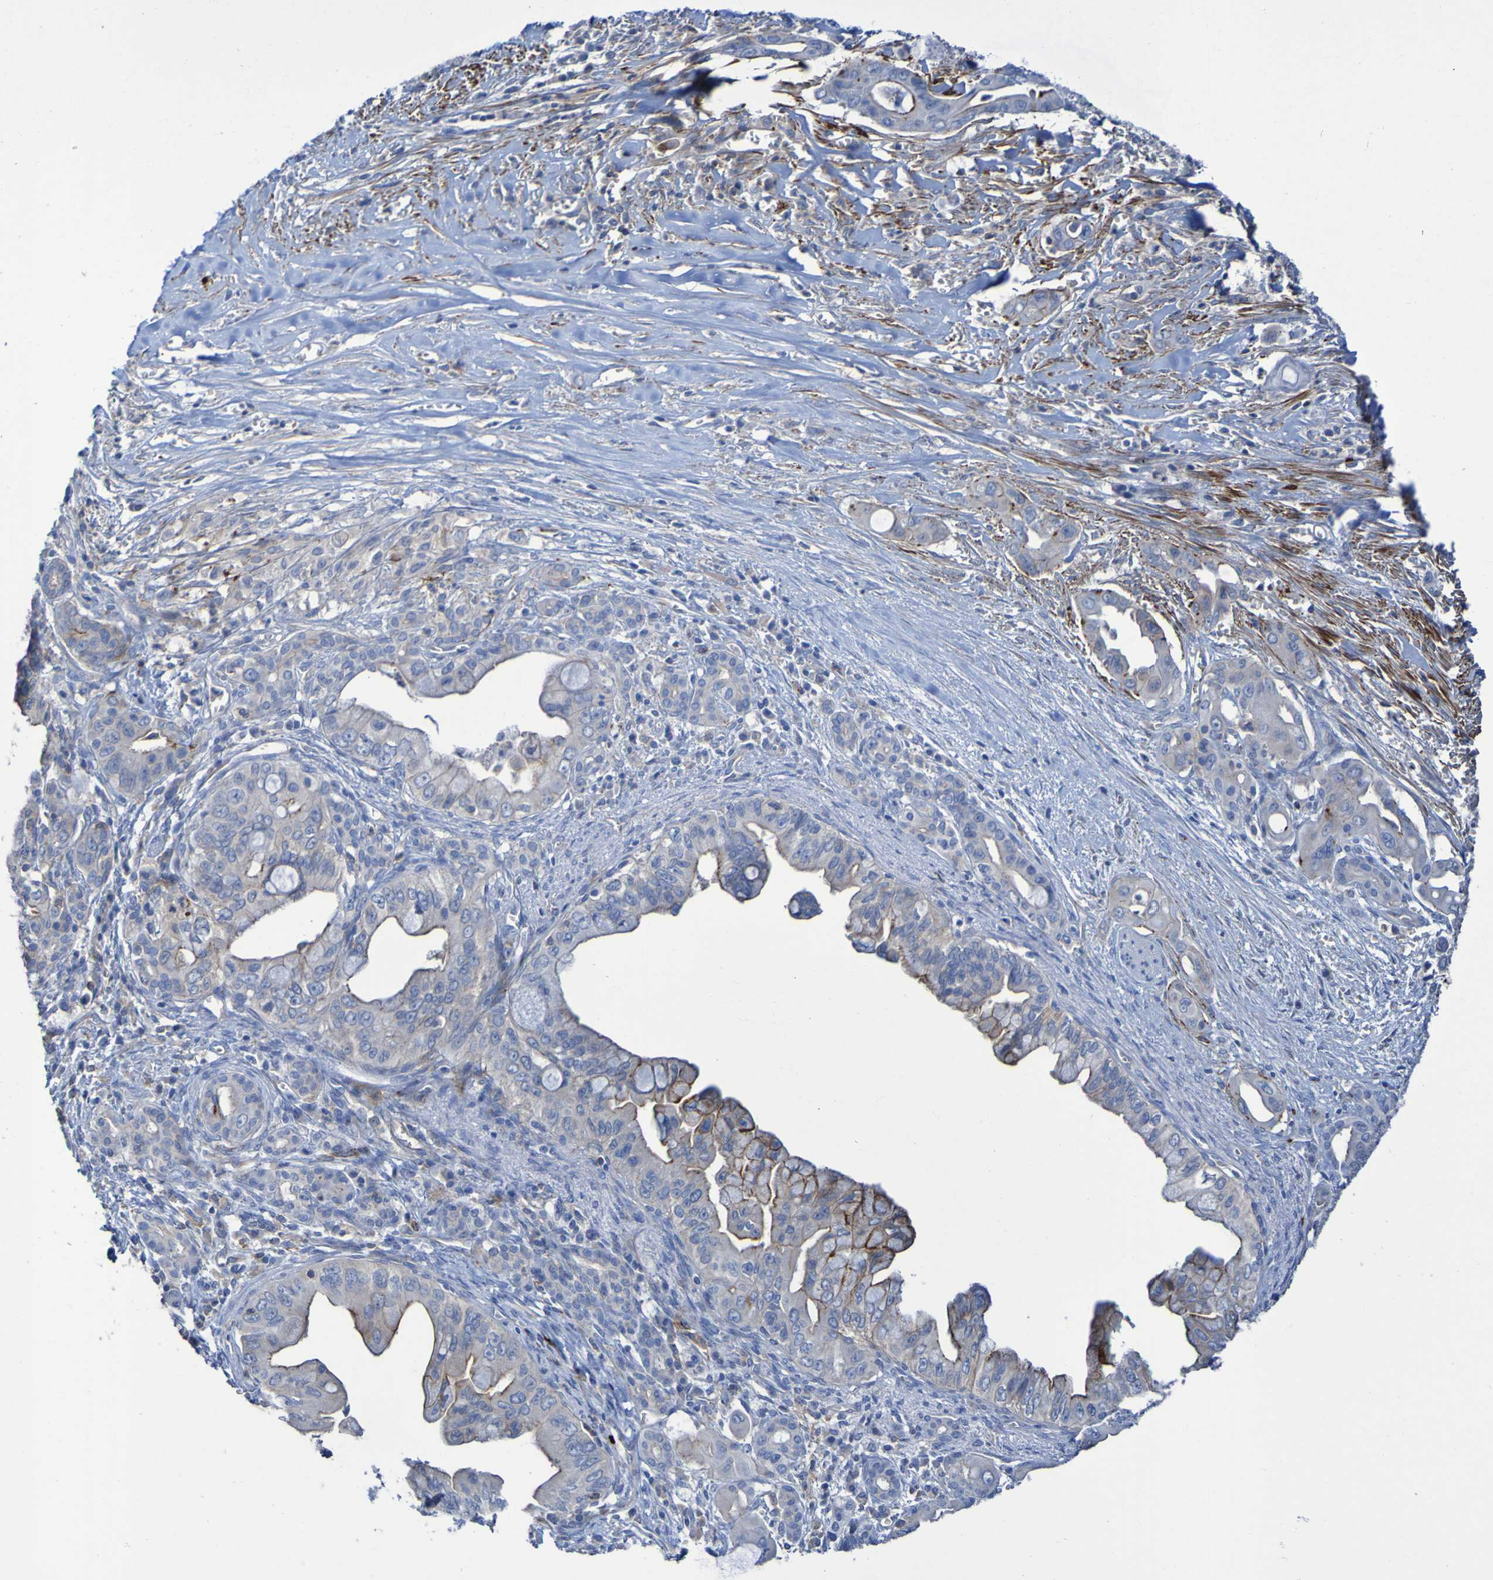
{"staining": {"intensity": "strong", "quantity": "<25%", "location": "cytoplasmic/membranous"}, "tissue": "pancreatic cancer", "cell_type": "Tumor cells", "image_type": "cancer", "snomed": [{"axis": "morphology", "description": "Adenocarcinoma, NOS"}, {"axis": "topography", "description": "Pancreas"}], "caption": "Strong cytoplasmic/membranous positivity for a protein is seen in about <25% of tumor cells of pancreatic adenocarcinoma using immunohistochemistry (IHC).", "gene": "RNF182", "patient": {"sex": "male", "age": 59}}